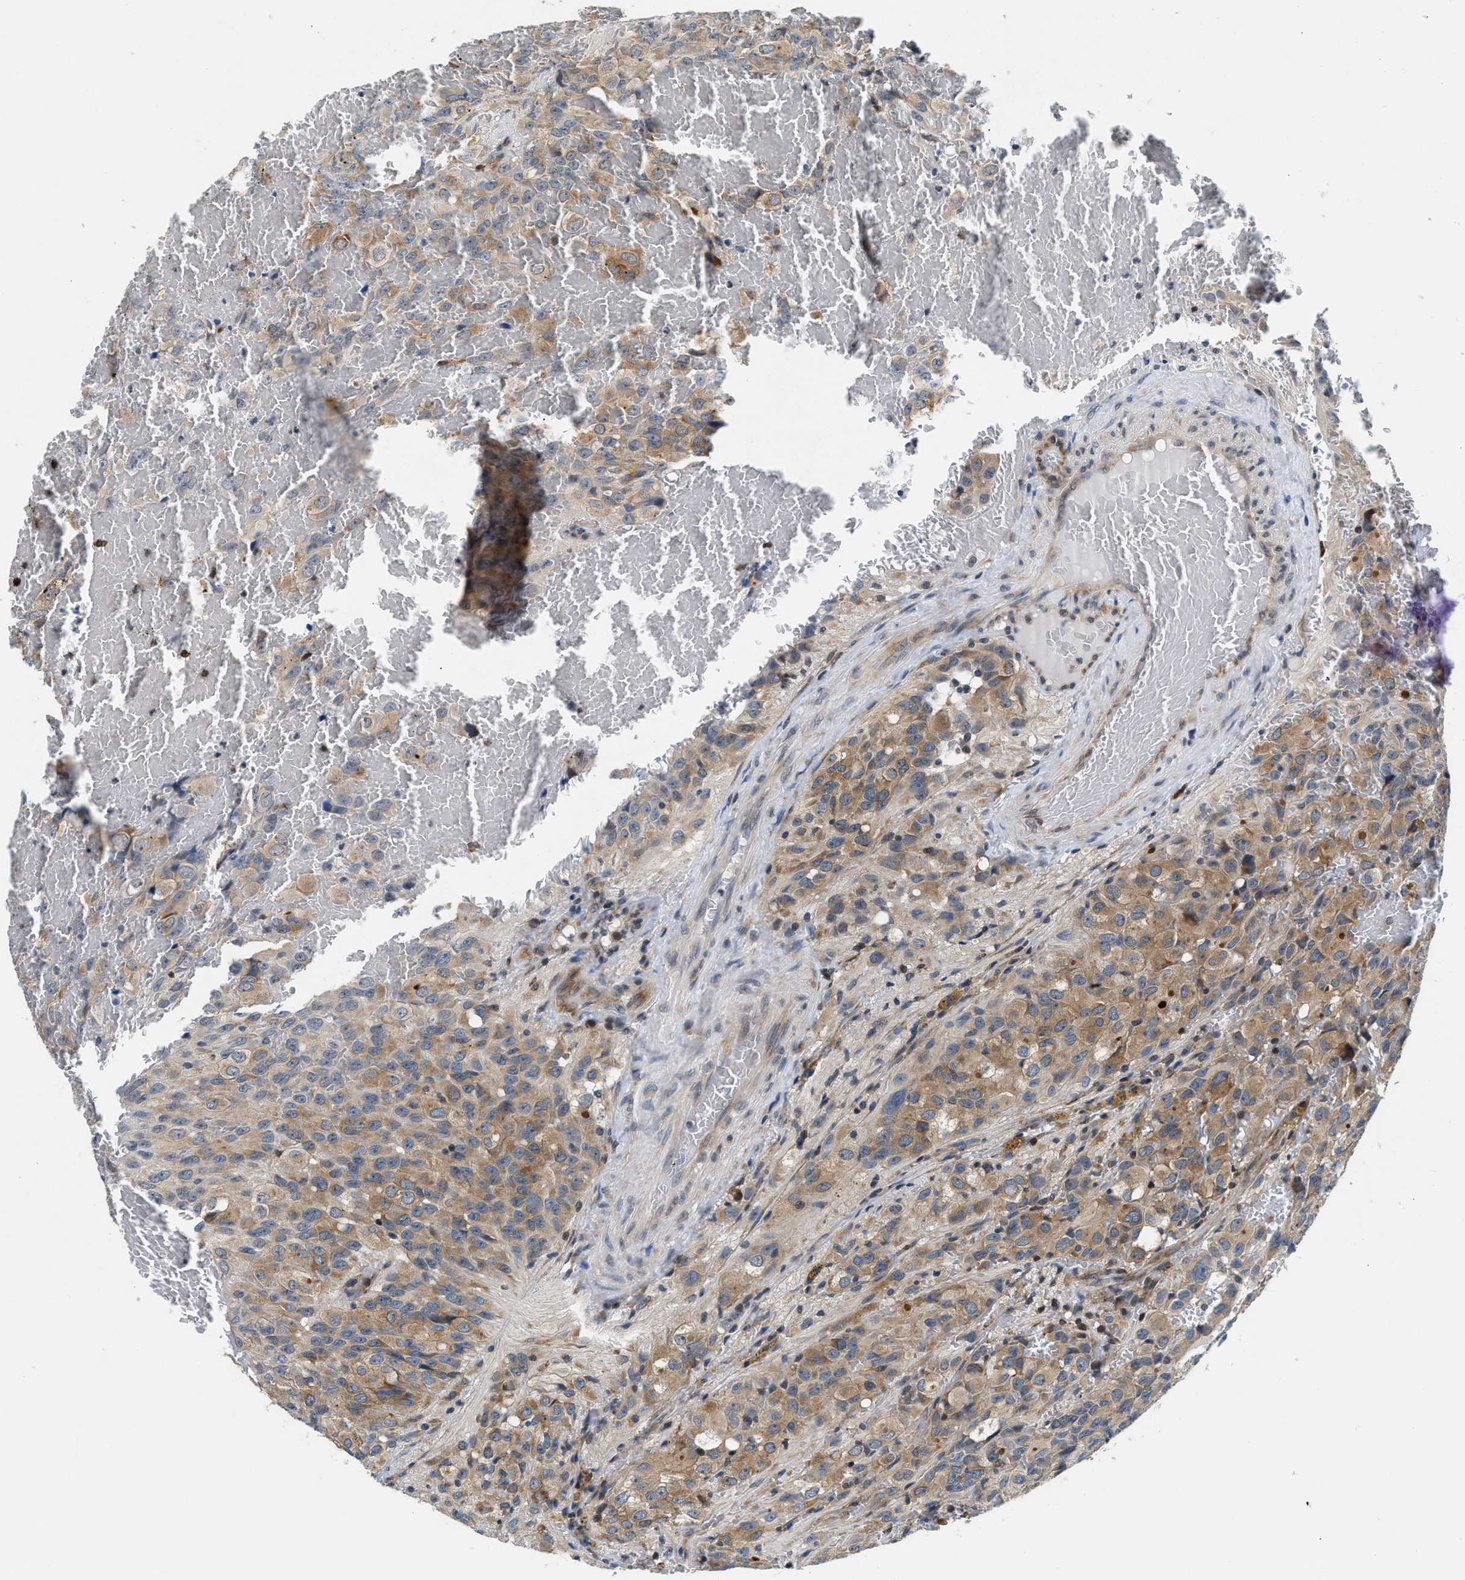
{"staining": {"intensity": "moderate", "quantity": ">75%", "location": "cytoplasmic/membranous"}, "tissue": "glioma", "cell_type": "Tumor cells", "image_type": "cancer", "snomed": [{"axis": "morphology", "description": "Glioma, malignant, High grade"}, {"axis": "topography", "description": "Brain"}], "caption": "Protein staining of glioma tissue exhibits moderate cytoplasmic/membranous staining in approximately >75% of tumor cells. The staining was performed using DAB (3,3'-diaminobenzidine) to visualize the protein expression in brown, while the nuclei were stained in blue with hematoxylin (Magnification: 20x).", "gene": "PA2G4", "patient": {"sex": "male", "age": 32}}